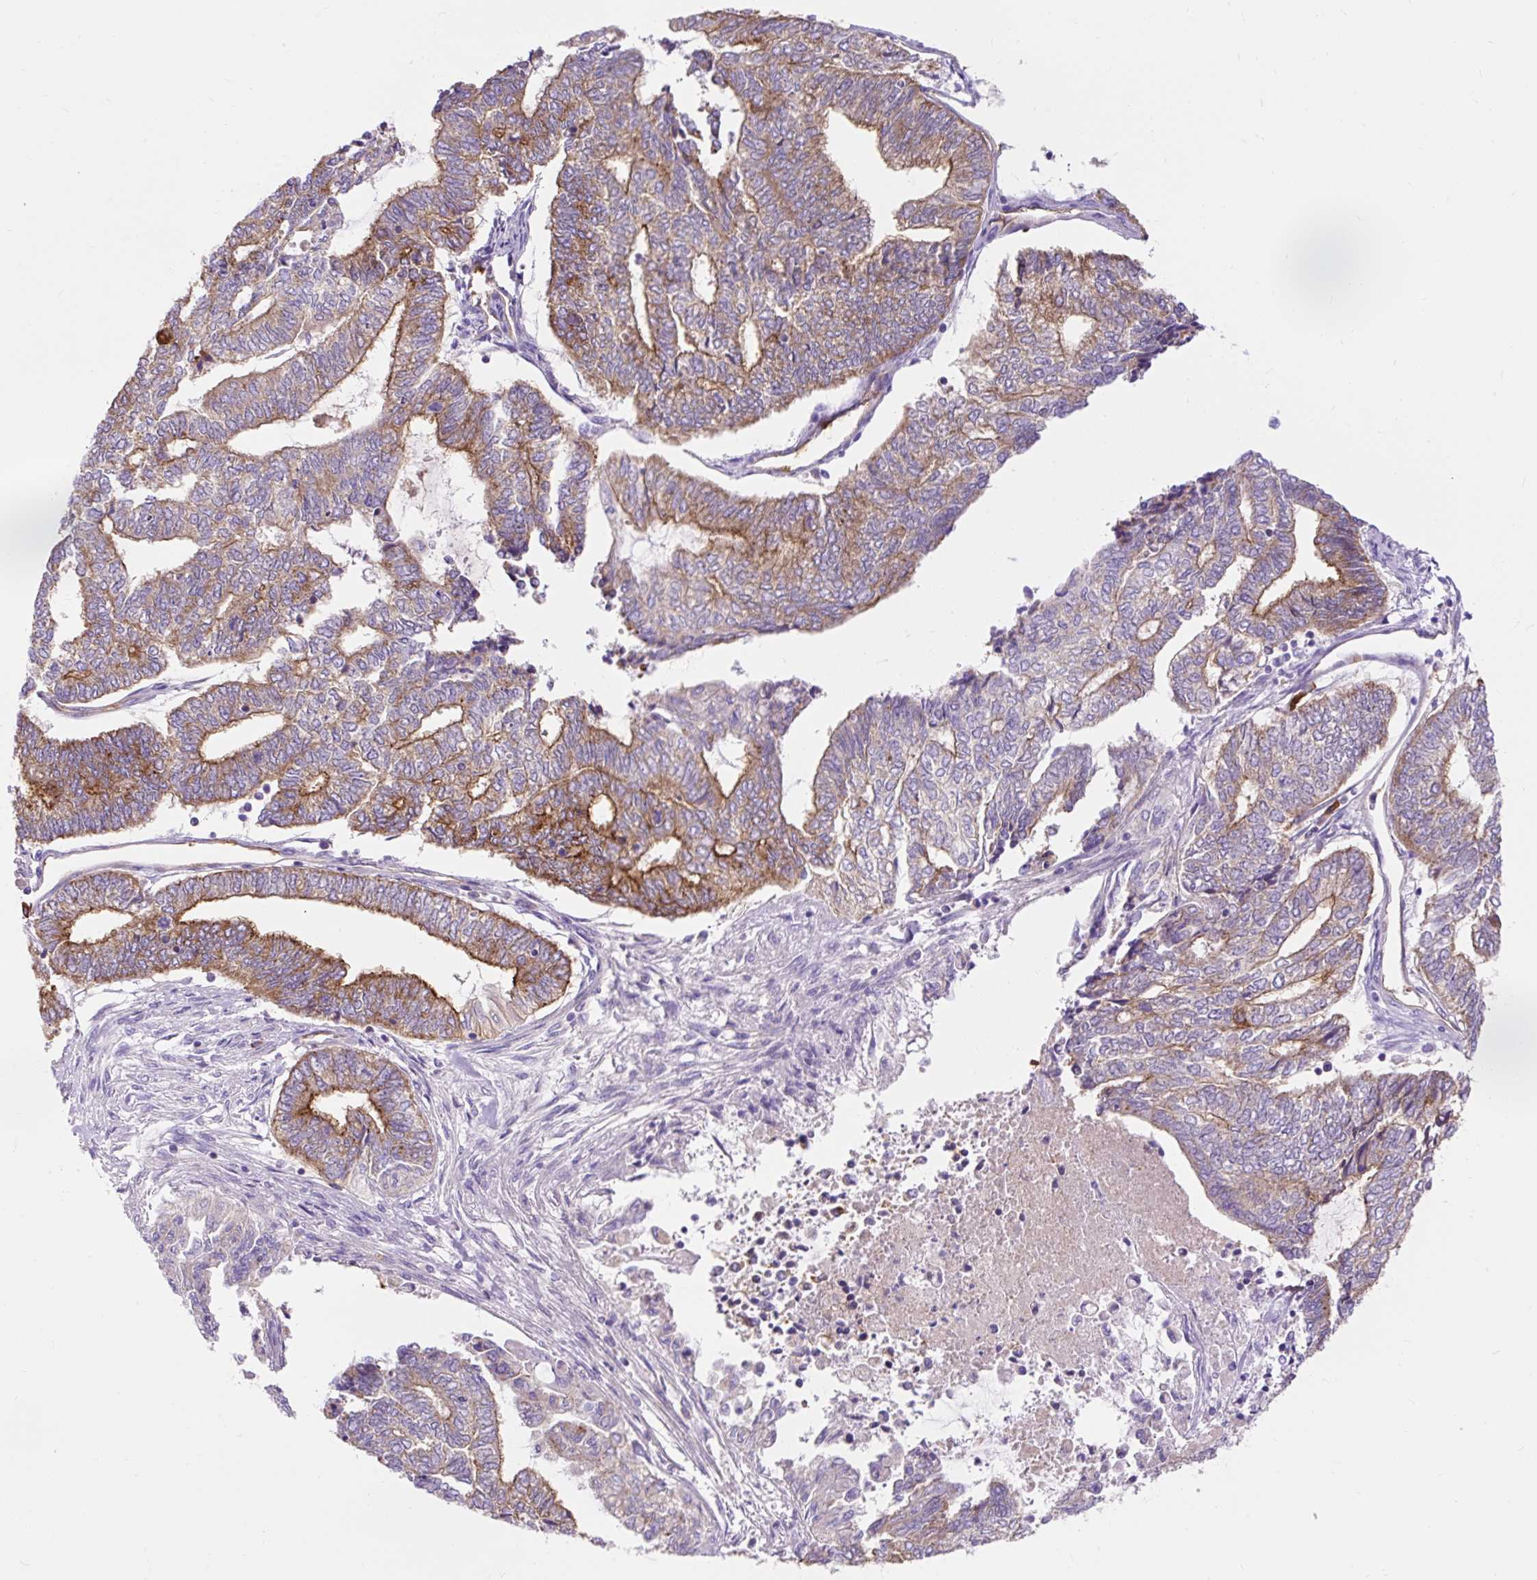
{"staining": {"intensity": "moderate", "quantity": ">75%", "location": "cytoplasmic/membranous"}, "tissue": "endometrial cancer", "cell_type": "Tumor cells", "image_type": "cancer", "snomed": [{"axis": "morphology", "description": "Adenocarcinoma, NOS"}, {"axis": "topography", "description": "Uterus"}, {"axis": "topography", "description": "Endometrium"}], "caption": "Human endometrial cancer (adenocarcinoma) stained for a protein (brown) demonstrates moderate cytoplasmic/membranous positive expression in approximately >75% of tumor cells.", "gene": "HIP1R", "patient": {"sex": "female", "age": 70}}